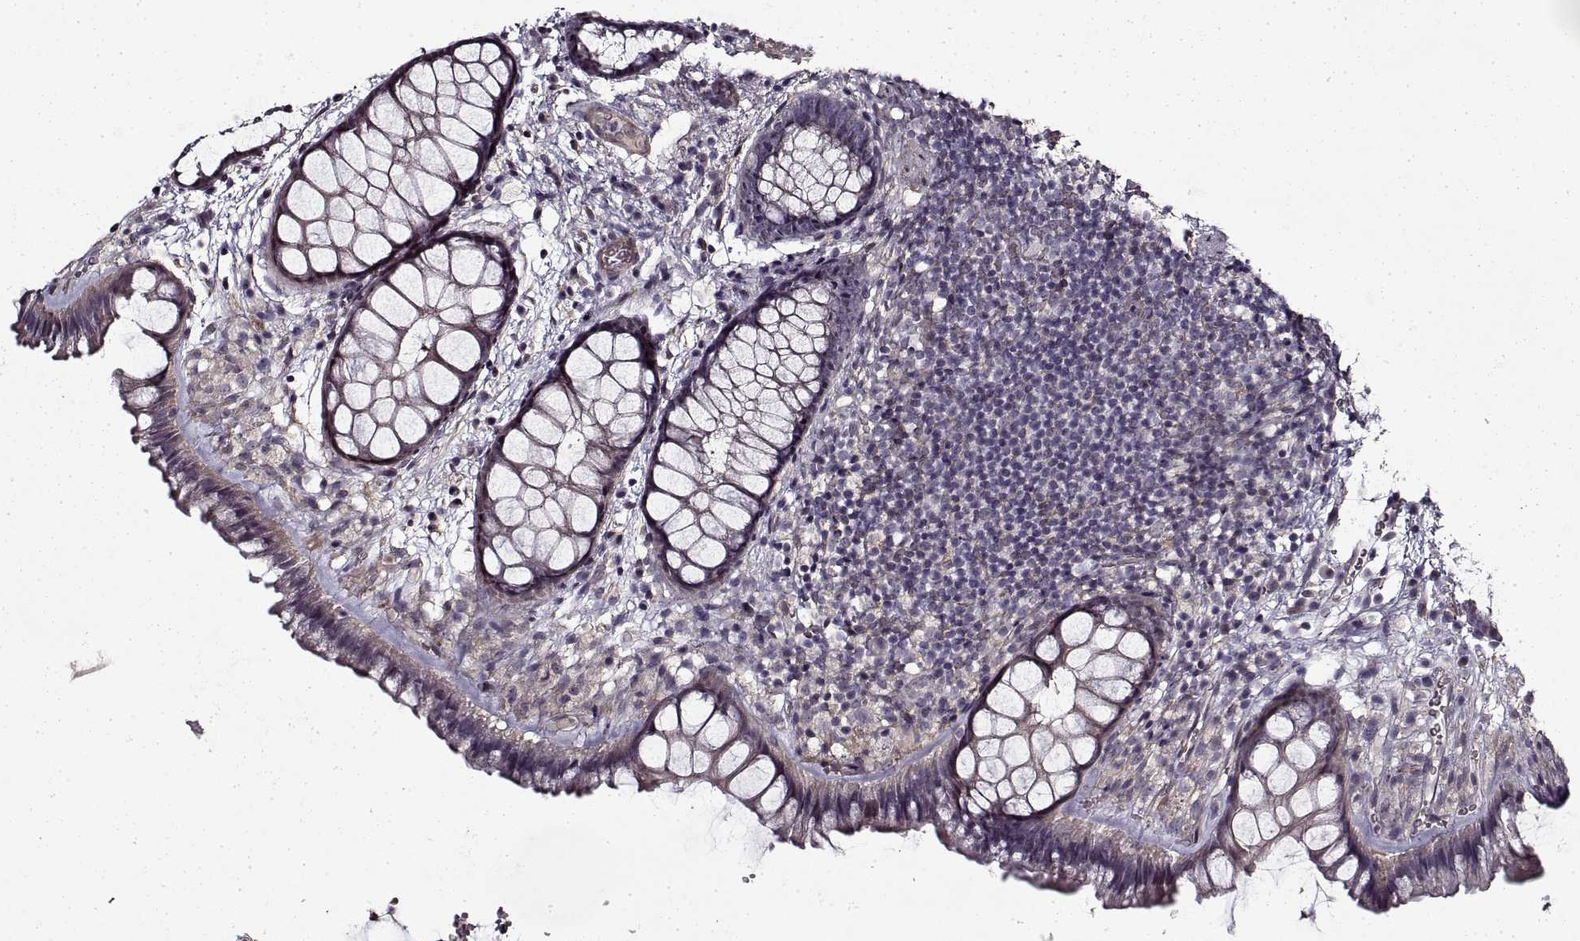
{"staining": {"intensity": "negative", "quantity": "none", "location": "none"}, "tissue": "rectum", "cell_type": "Glandular cells", "image_type": "normal", "snomed": [{"axis": "morphology", "description": "Normal tissue, NOS"}, {"axis": "topography", "description": "Rectum"}], "caption": "This is an IHC histopathology image of unremarkable rectum. There is no staining in glandular cells.", "gene": "LAMB2", "patient": {"sex": "female", "age": 62}}